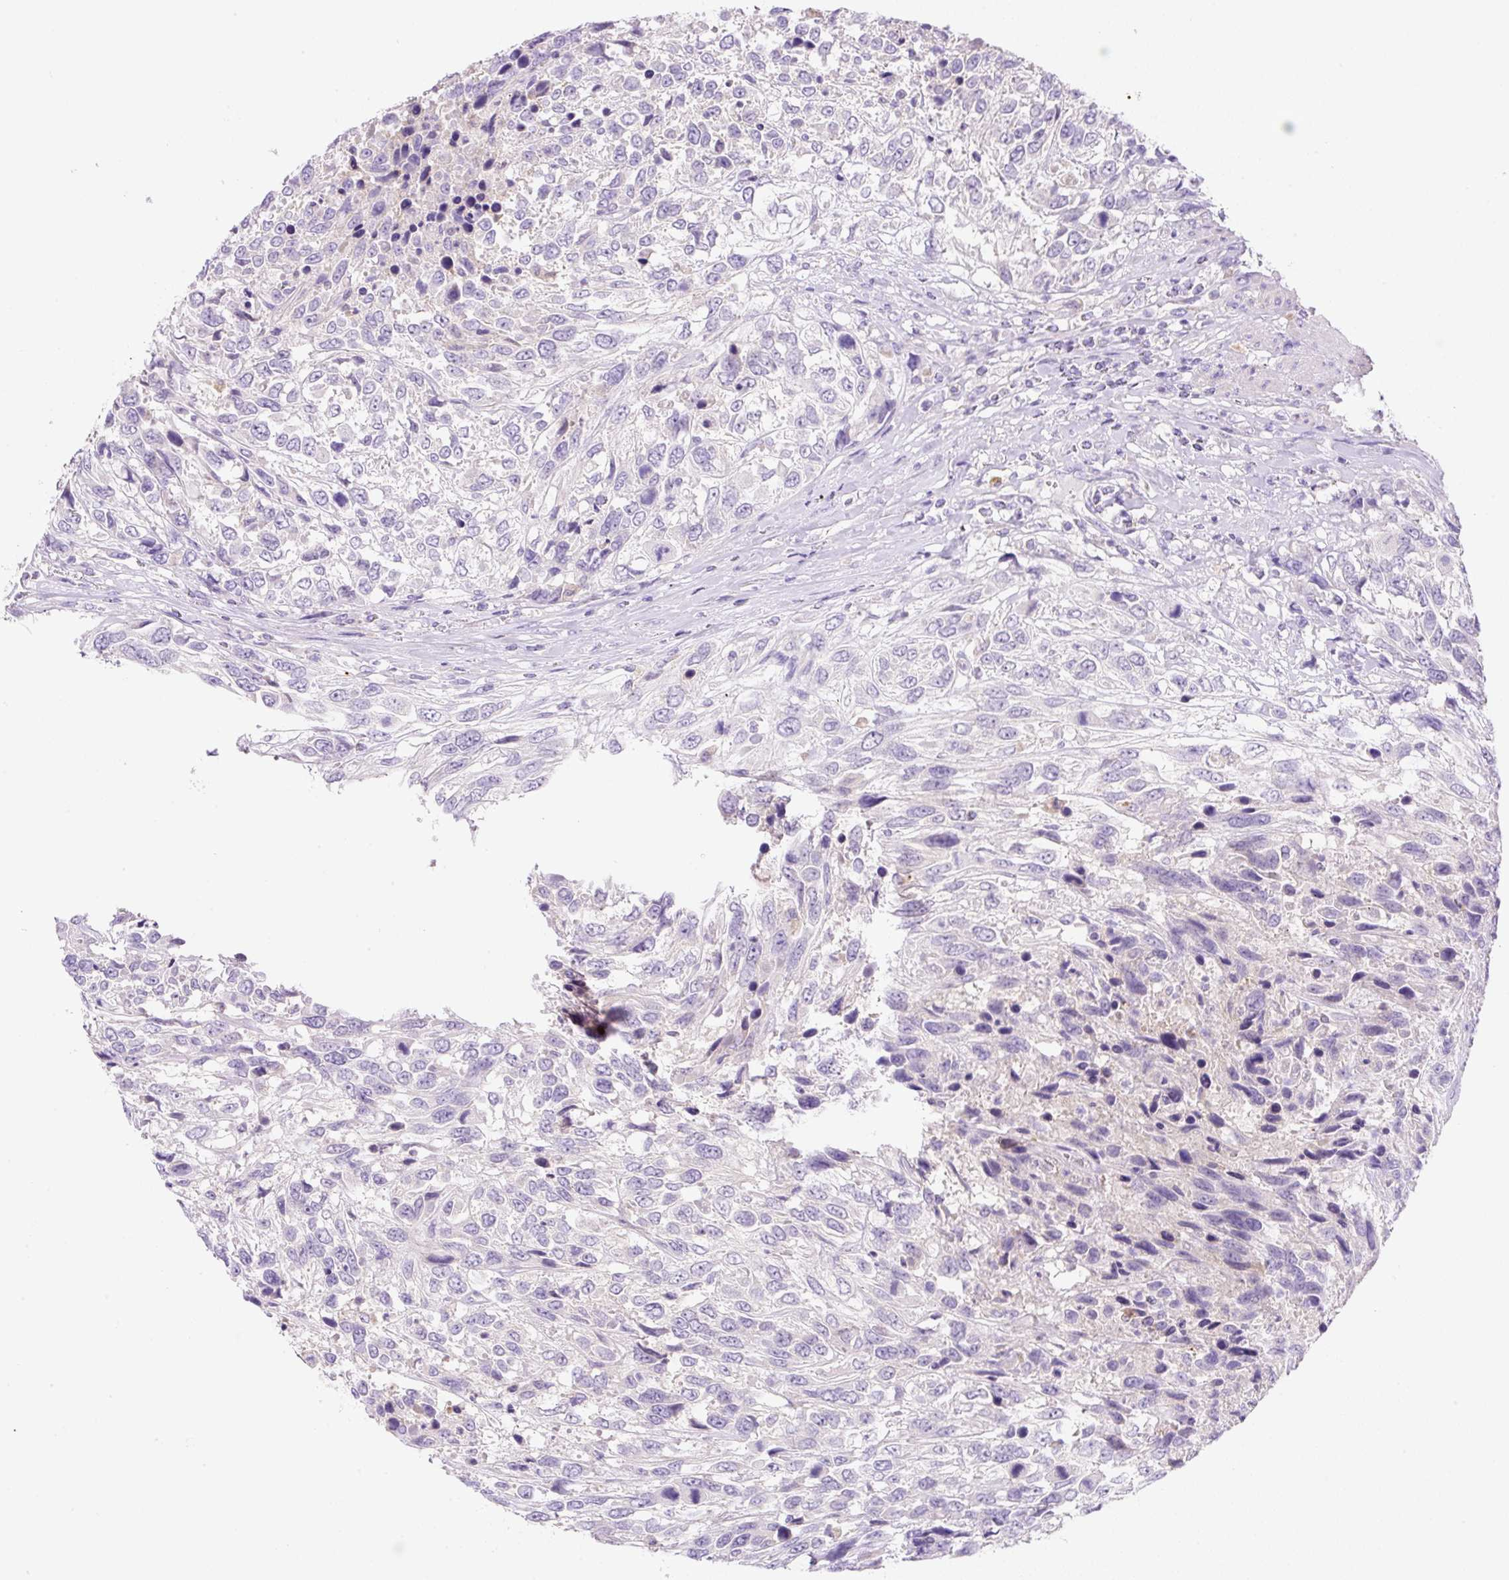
{"staining": {"intensity": "negative", "quantity": "none", "location": "none"}, "tissue": "urothelial cancer", "cell_type": "Tumor cells", "image_type": "cancer", "snomed": [{"axis": "morphology", "description": "Urothelial carcinoma, High grade"}, {"axis": "topography", "description": "Urinary bladder"}], "caption": "Image shows no protein staining in tumor cells of urothelial cancer tissue.", "gene": "NDST3", "patient": {"sex": "female", "age": 70}}